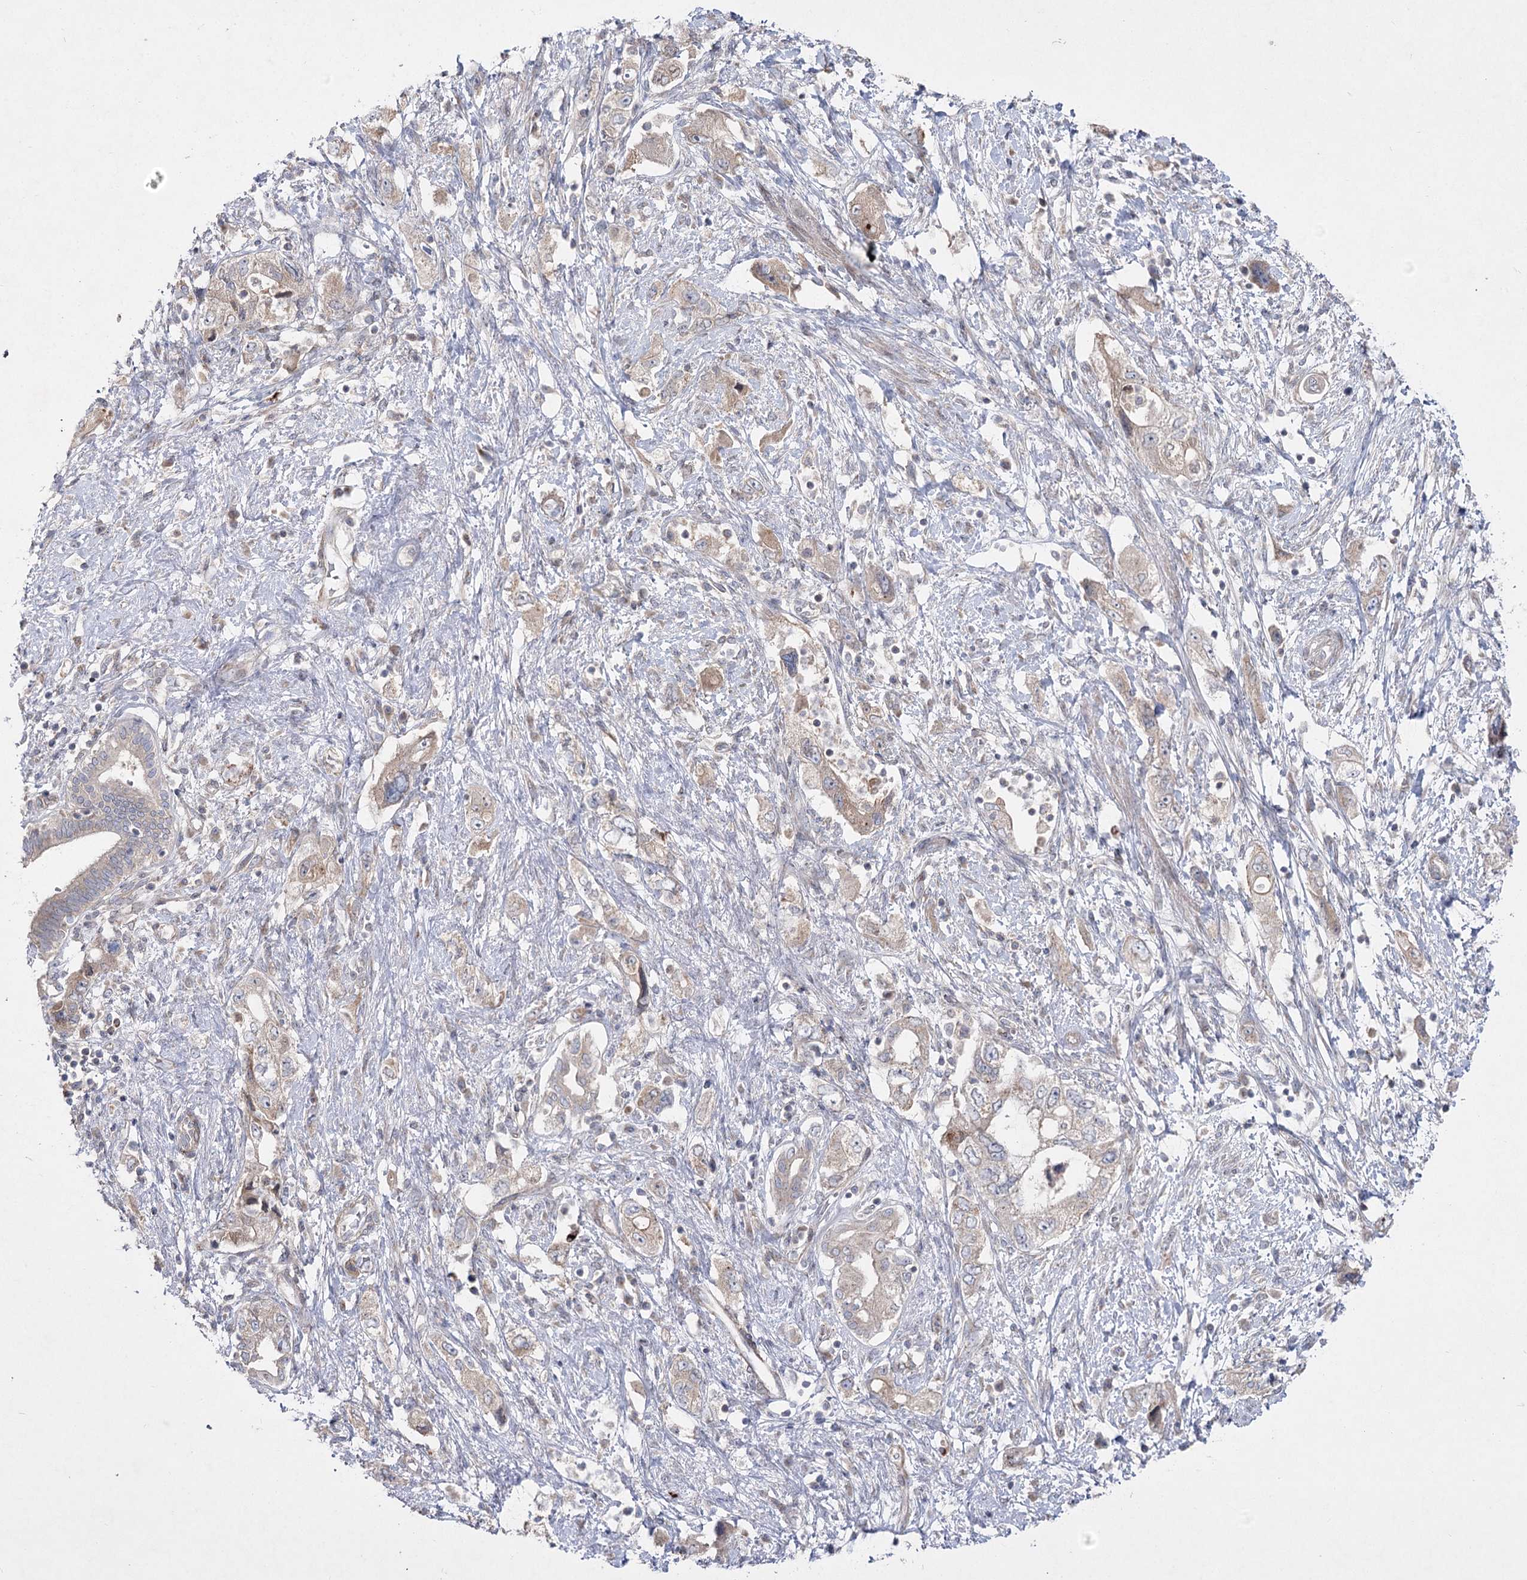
{"staining": {"intensity": "weak", "quantity": ">75%", "location": "cytoplasmic/membranous"}, "tissue": "pancreatic cancer", "cell_type": "Tumor cells", "image_type": "cancer", "snomed": [{"axis": "morphology", "description": "Adenocarcinoma, NOS"}, {"axis": "topography", "description": "Pancreas"}], "caption": "There is low levels of weak cytoplasmic/membranous positivity in tumor cells of pancreatic cancer (adenocarcinoma), as demonstrated by immunohistochemical staining (brown color).", "gene": "SH3BP5L", "patient": {"sex": "female", "age": 73}}